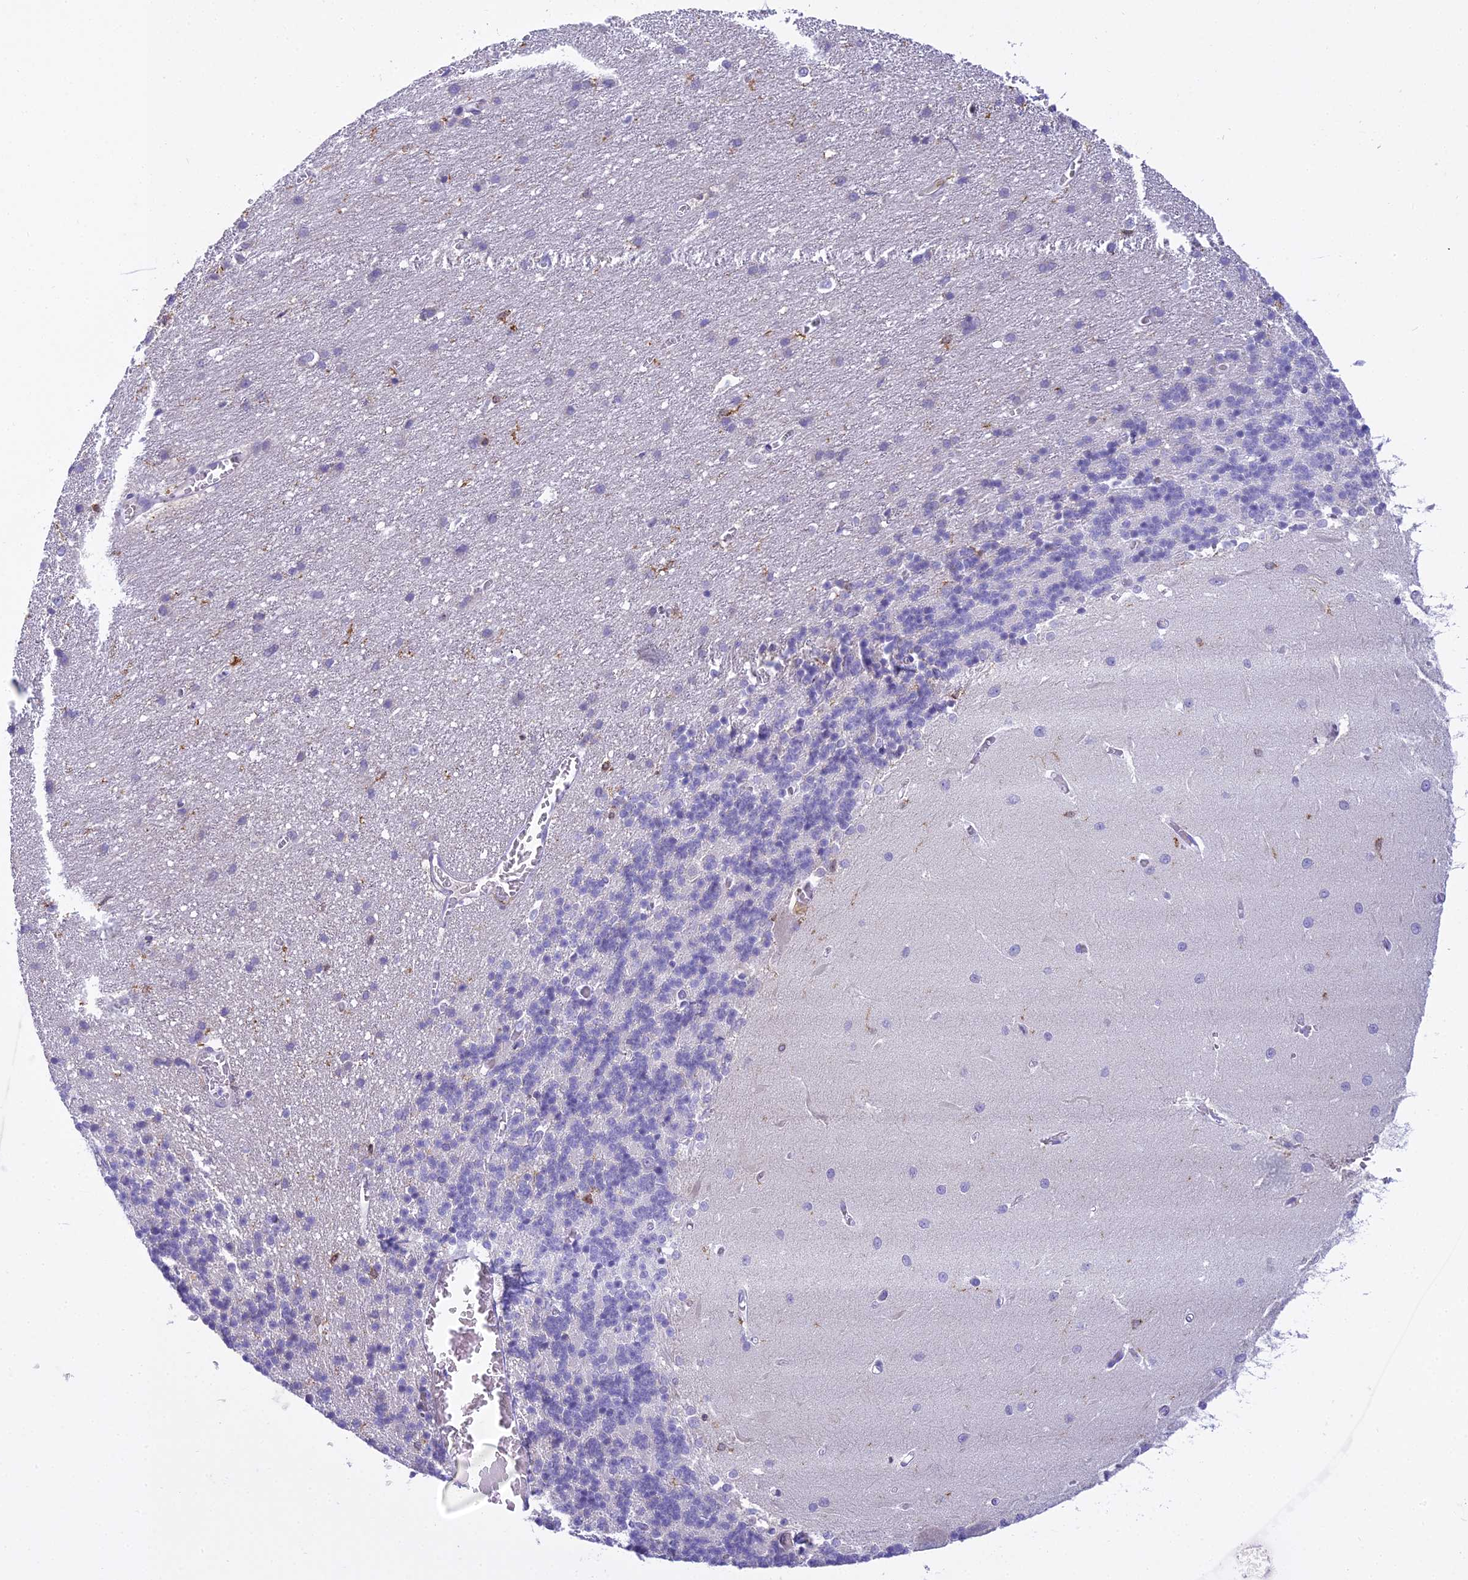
{"staining": {"intensity": "negative", "quantity": "none", "location": "none"}, "tissue": "cerebellum", "cell_type": "Cells in granular layer", "image_type": "normal", "snomed": [{"axis": "morphology", "description": "Normal tissue, NOS"}, {"axis": "topography", "description": "Cerebellum"}], "caption": "Protein analysis of unremarkable cerebellum demonstrates no significant staining in cells in granular layer.", "gene": "UBE2G1", "patient": {"sex": "male", "age": 37}}